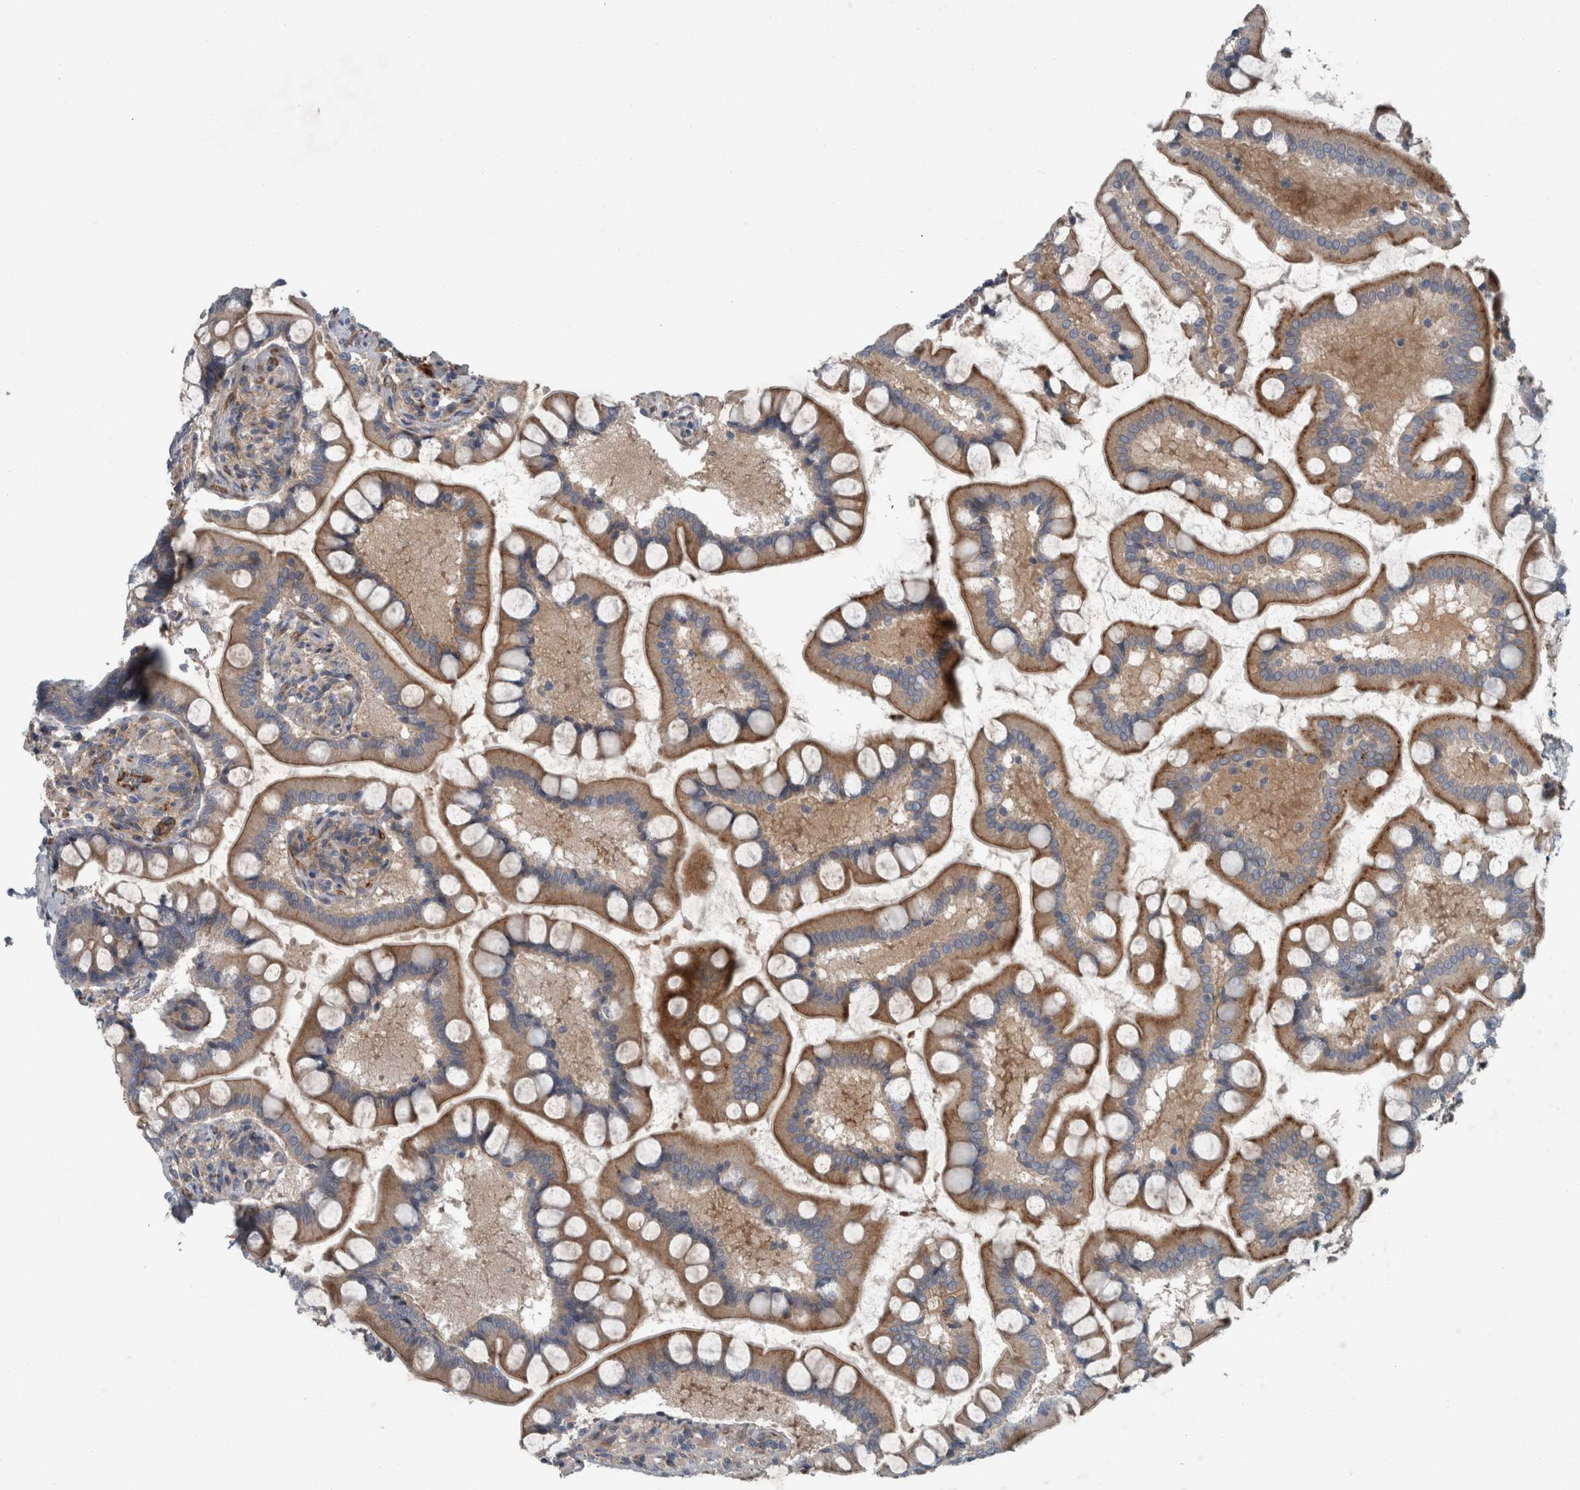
{"staining": {"intensity": "moderate", "quantity": ">75%", "location": "cytoplasmic/membranous"}, "tissue": "small intestine", "cell_type": "Glandular cells", "image_type": "normal", "snomed": [{"axis": "morphology", "description": "Normal tissue, NOS"}, {"axis": "topography", "description": "Small intestine"}], "caption": "Unremarkable small intestine demonstrates moderate cytoplasmic/membranous expression in about >75% of glandular cells, visualized by immunohistochemistry.", "gene": "GLT8D2", "patient": {"sex": "male", "age": 41}}